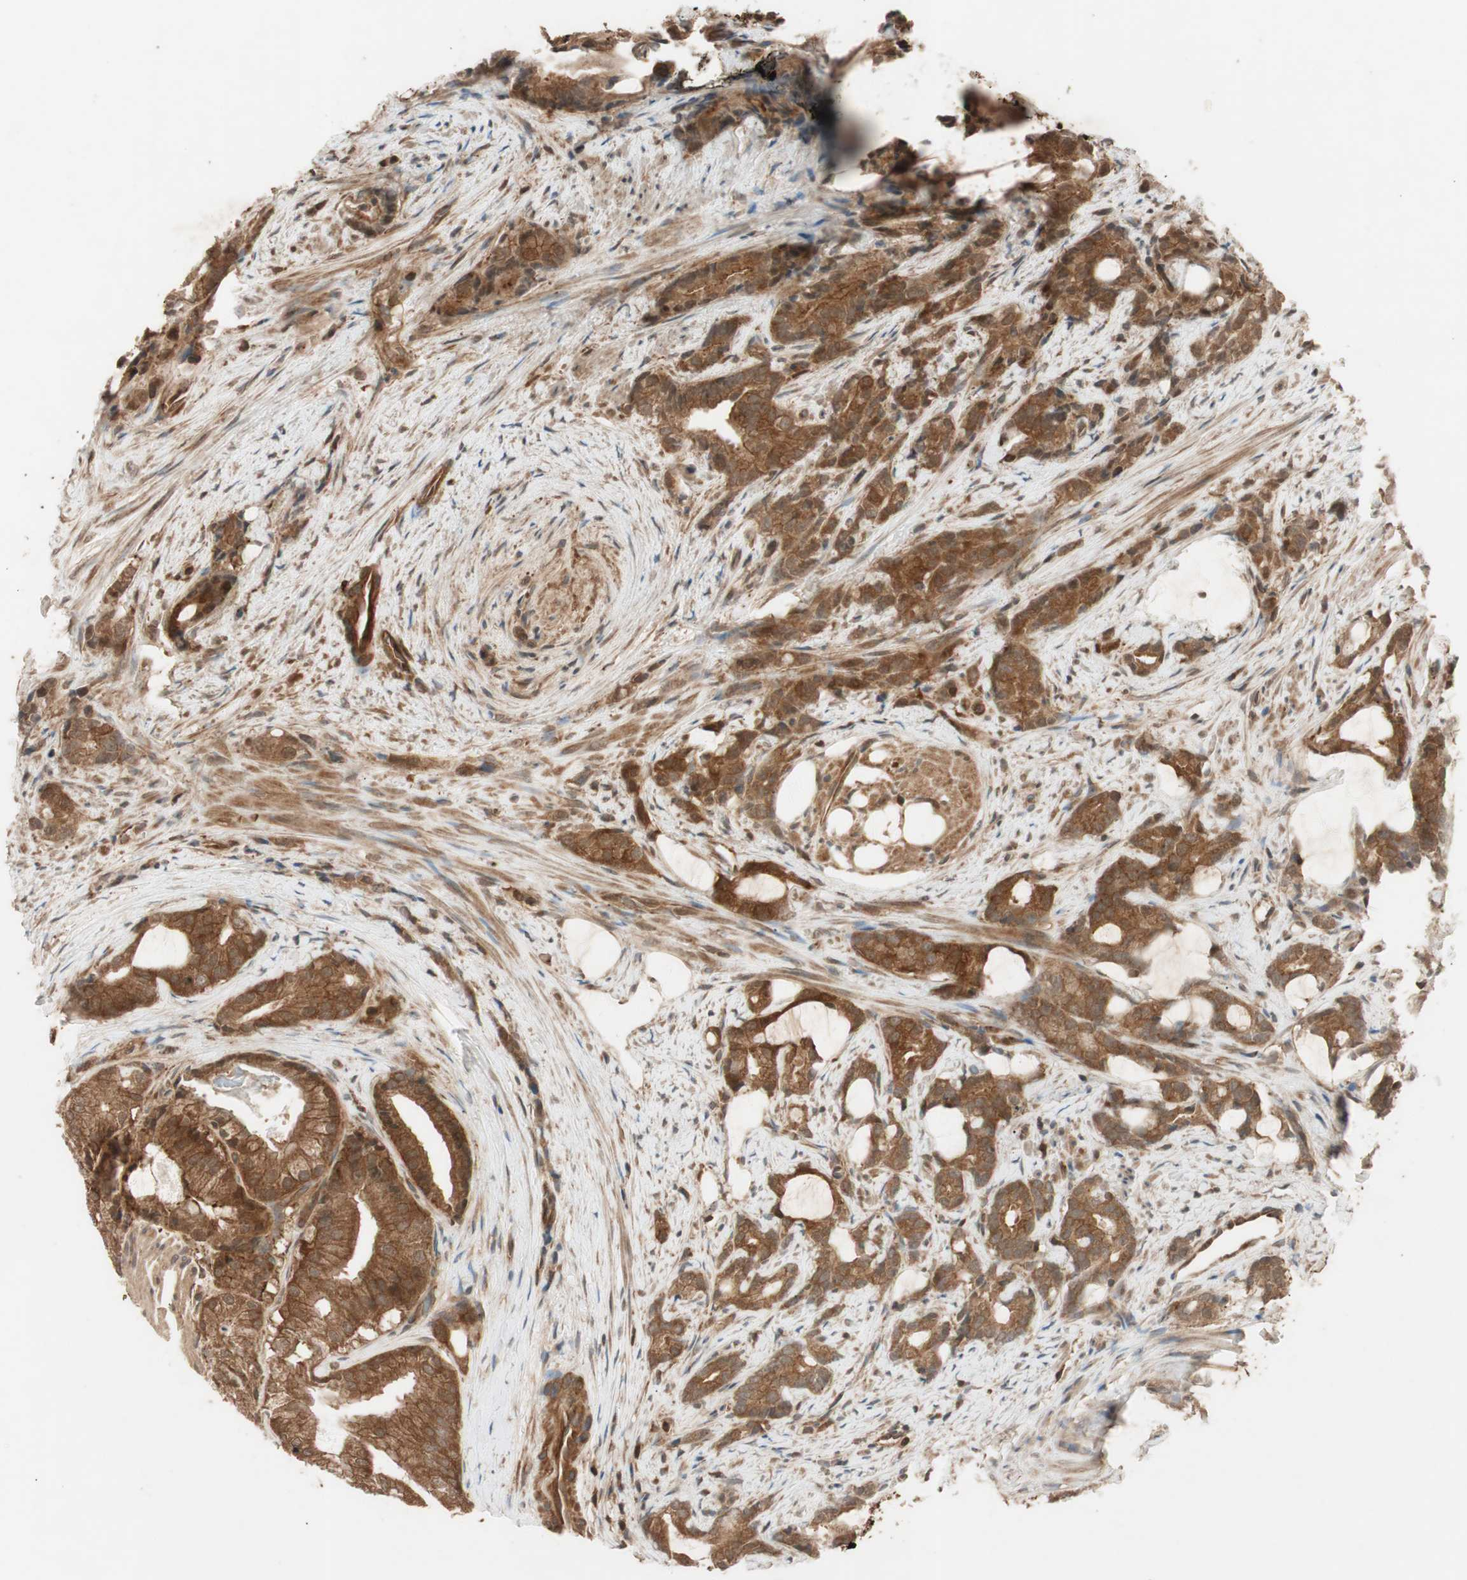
{"staining": {"intensity": "strong", "quantity": ">75%", "location": "cytoplasmic/membranous"}, "tissue": "prostate cancer", "cell_type": "Tumor cells", "image_type": "cancer", "snomed": [{"axis": "morphology", "description": "Adenocarcinoma, Low grade"}, {"axis": "topography", "description": "Prostate"}], "caption": "High-power microscopy captured an immunohistochemistry image of prostate cancer, revealing strong cytoplasmic/membranous positivity in about >75% of tumor cells. The staining is performed using DAB (3,3'-diaminobenzidine) brown chromogen to label protein expression. The nuclei are counter-stained blue using hematoxylin.", "gene": "EPHA8", "patient": {"sex": "male", "age": 58}}